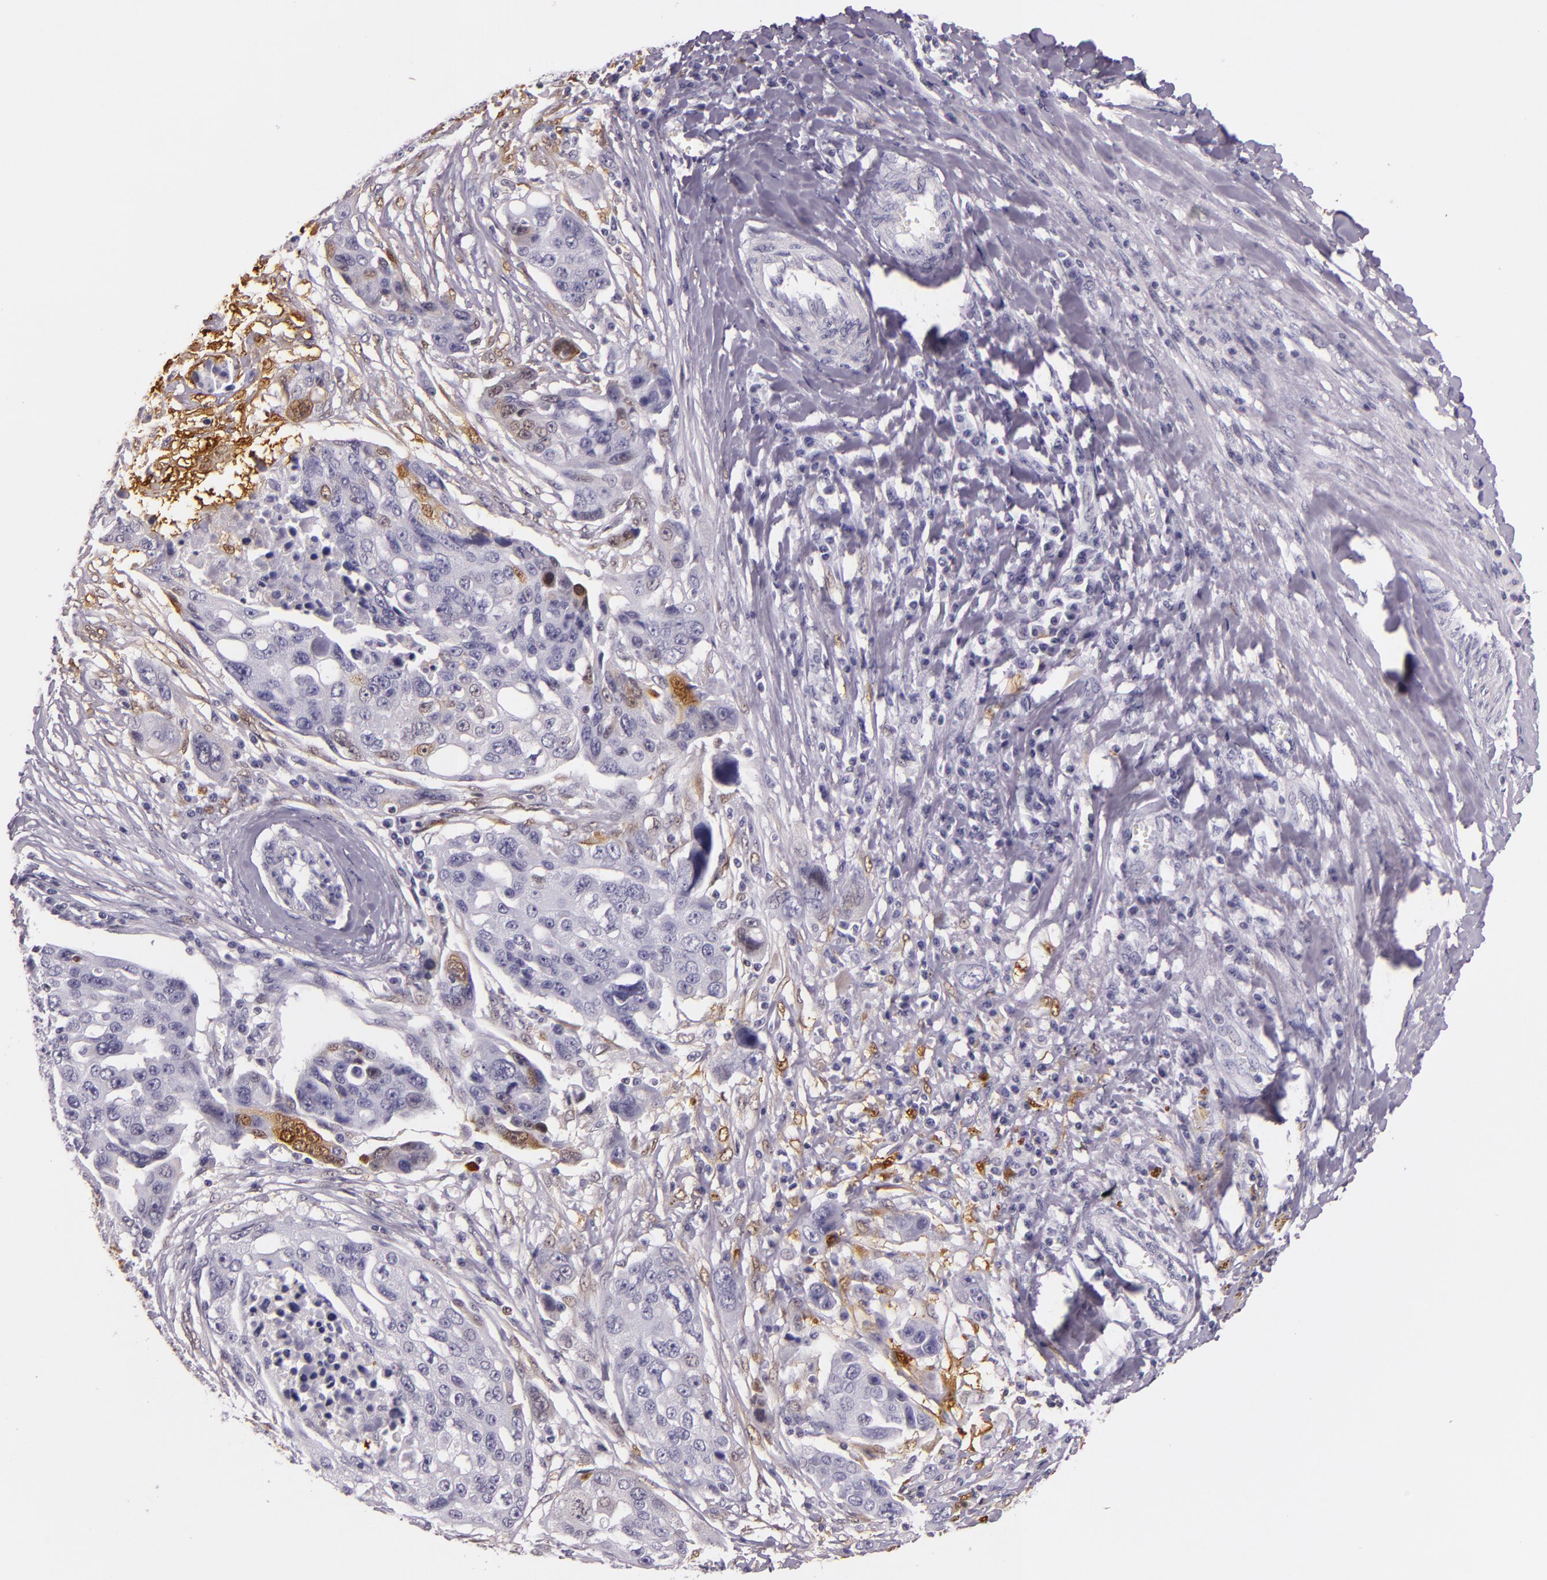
{"staining": {"intensity": "moderate", "quantity": "<25%", "location": "nuclear"}, "tissue": "ovarian cancer", "cell_type": "Tumor cells", "image_type": "cancer", "snomed": [{"axis": "morphology", "description": "Carcinoma, endometroid"}, {"axis": "topography", "description": "Ovary"}], "caption": "There is low levels of moderate nuclear staining in tumor cells of ovarian cancer (endometroid carcinoma), as demonstrated by immunohistochemical staining (brown color).", "gene": "MT1A", "patient": {"sex": "female", "age": 75}}